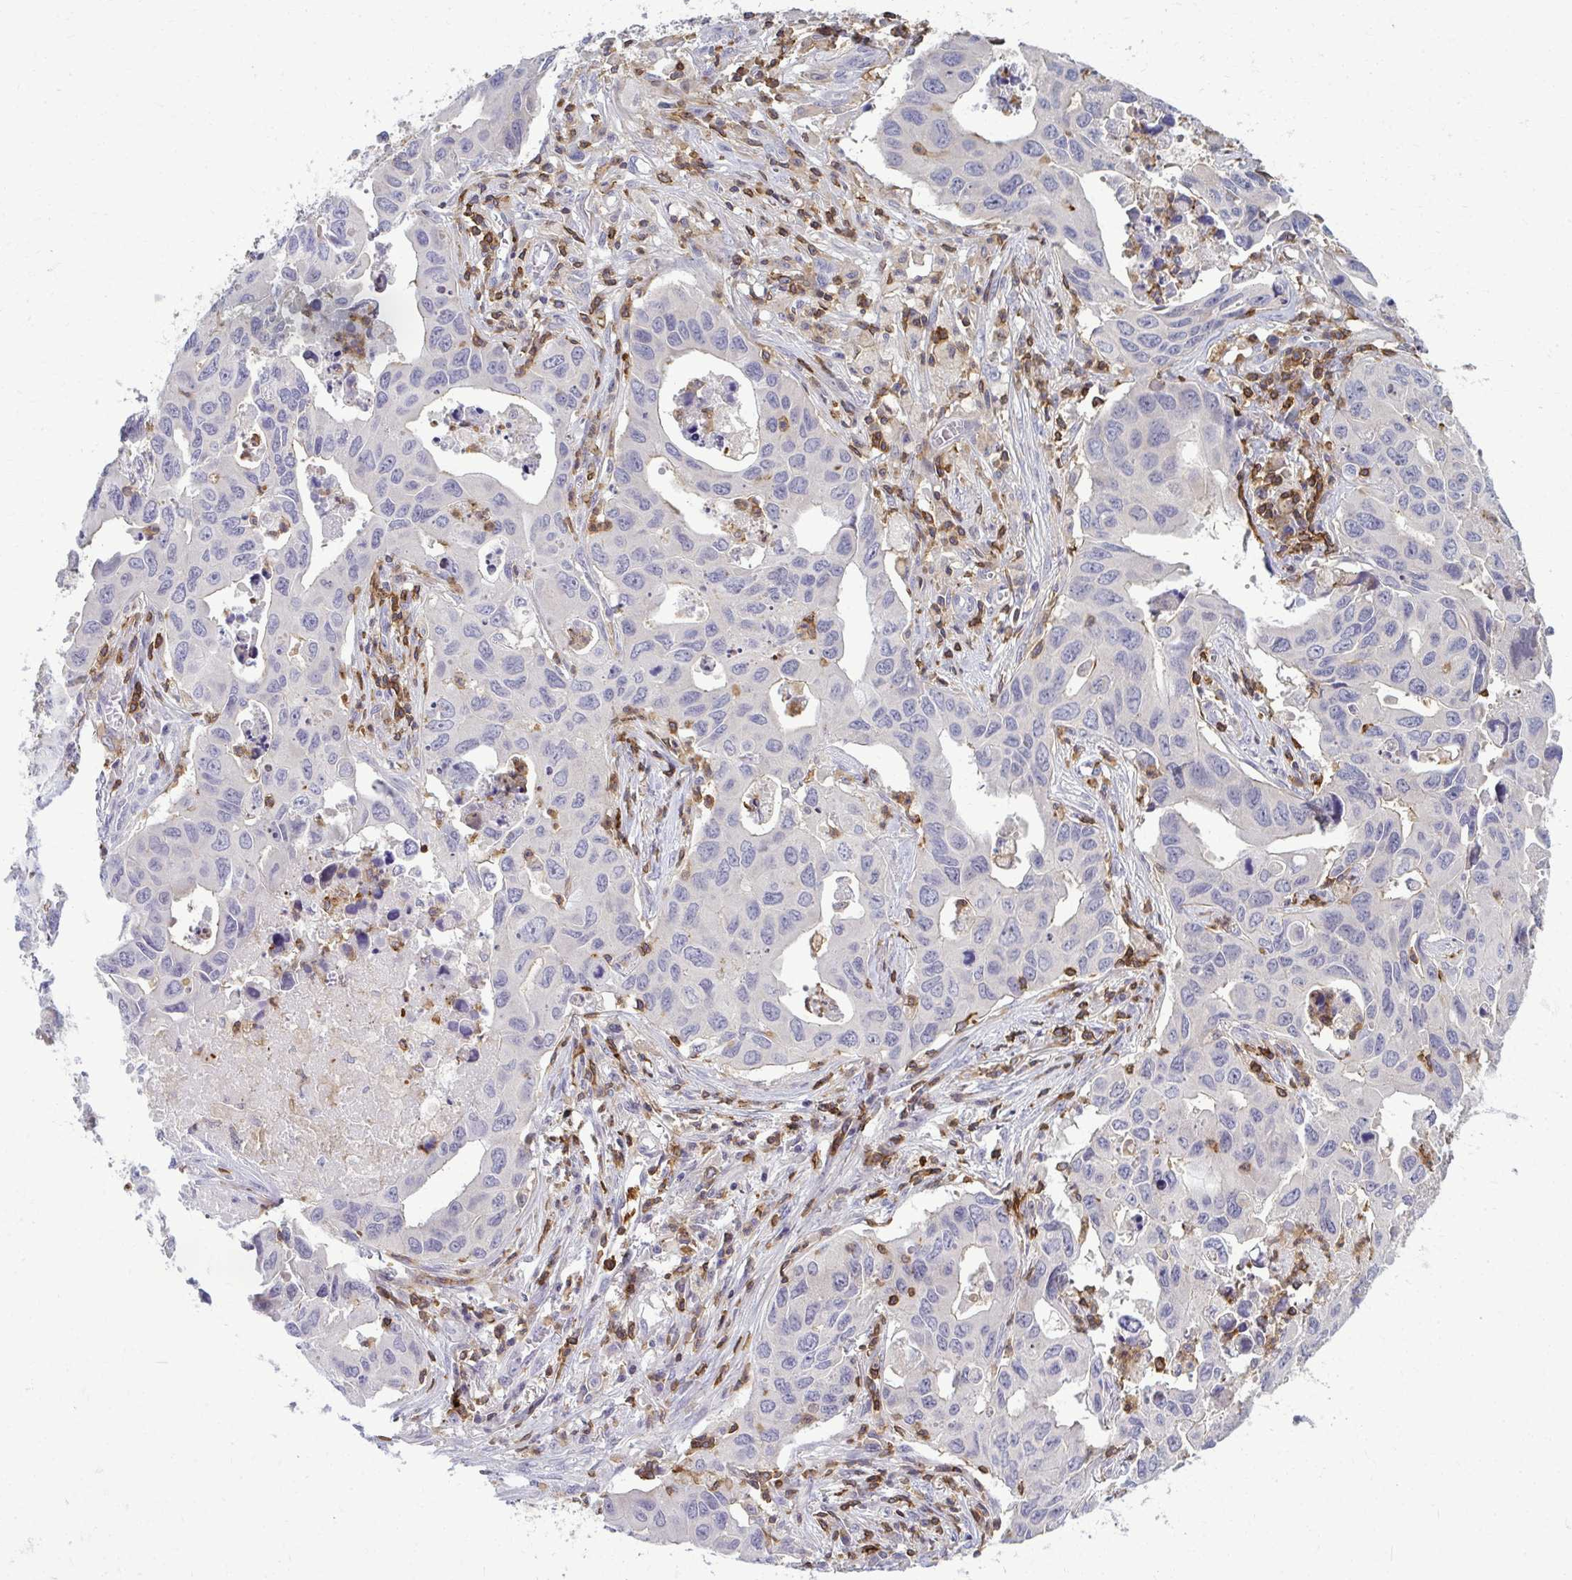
{"staining": {"intensity": "negative", "quantity": "none", "location": "none"}, "tissue": "lung cancer", "cell_type": "Tumor cells", "image_type": "cancer", "snomed": [{"axis": "morphology", "description": "Adenocarcinoma, NOS"}, {"axis": "topography", "description": "Lung"}], "caption": "This photomicrograph is of lung cancer (adenocarcinoma) stained with IHC to label a protein in brown with the nuclei are counter-stained blue. There is no staining in tumor cells.", "gene": "AP5M1", "patient": {"sex": "male", "age": 64}}